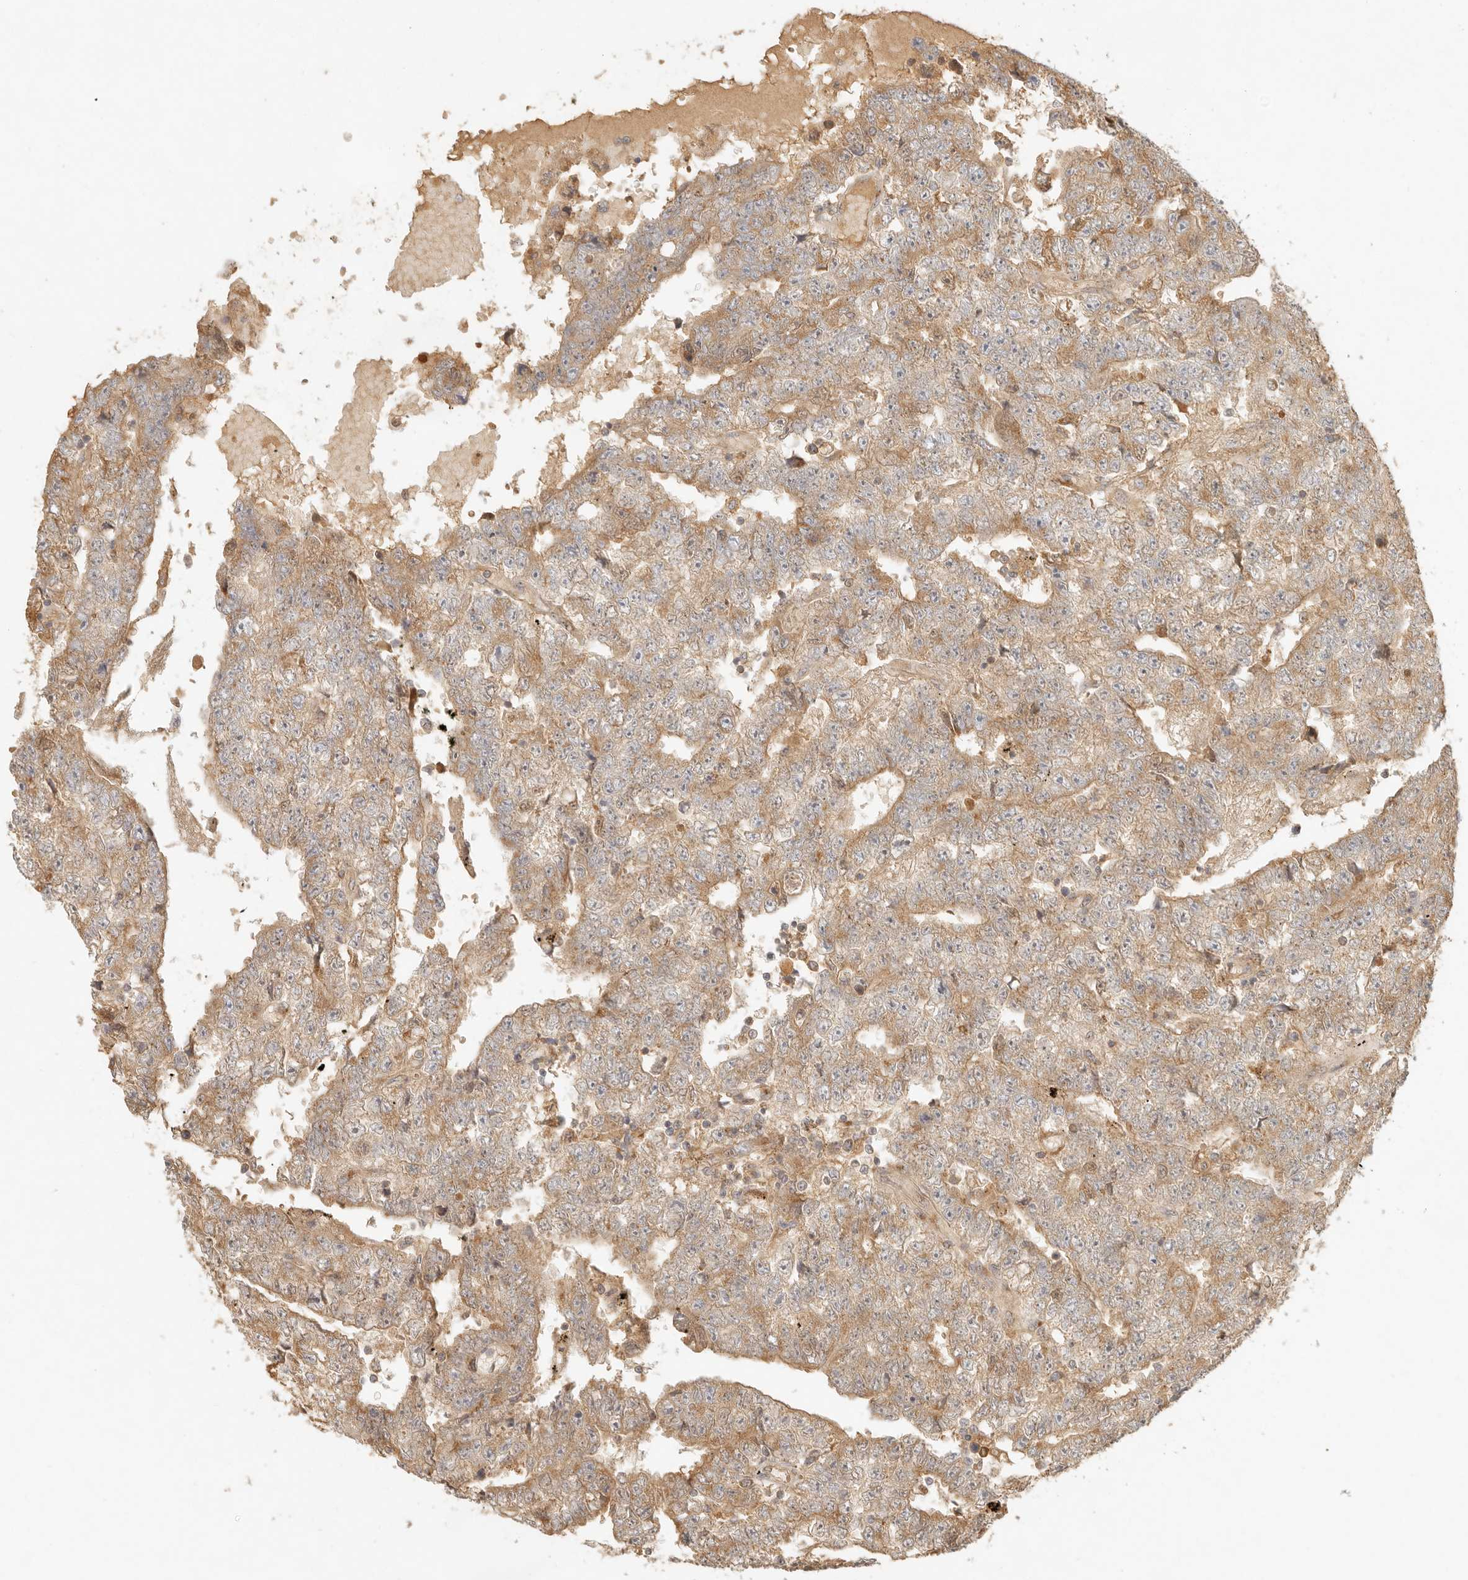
{"staining": {"intensity": "moderate", "quantity": ">75%", "location": "cytoplasmic/membranous"}, "tissue": "testis cancer", "cell_type": "Tumor cells", "image_type": "cancer", "snomed": [{"axis": "morphology", "description": "Carcinoma, Embryonal, NOS"}, {"axis": "topography", "description": "Testis"}], "caption": "High-power microscopy captured an IHC photomicrograph of testis cancer, revealing moderate cytoplasmic/membranous expression in about >75% of tumor cells. The staining is performed using DAB brown chromogen to label protein expression. The nuclei are counter-stained blue using hematoxylin.", "gene": "ANKRD61", "patient": {"sex": "male", "age": 25}}